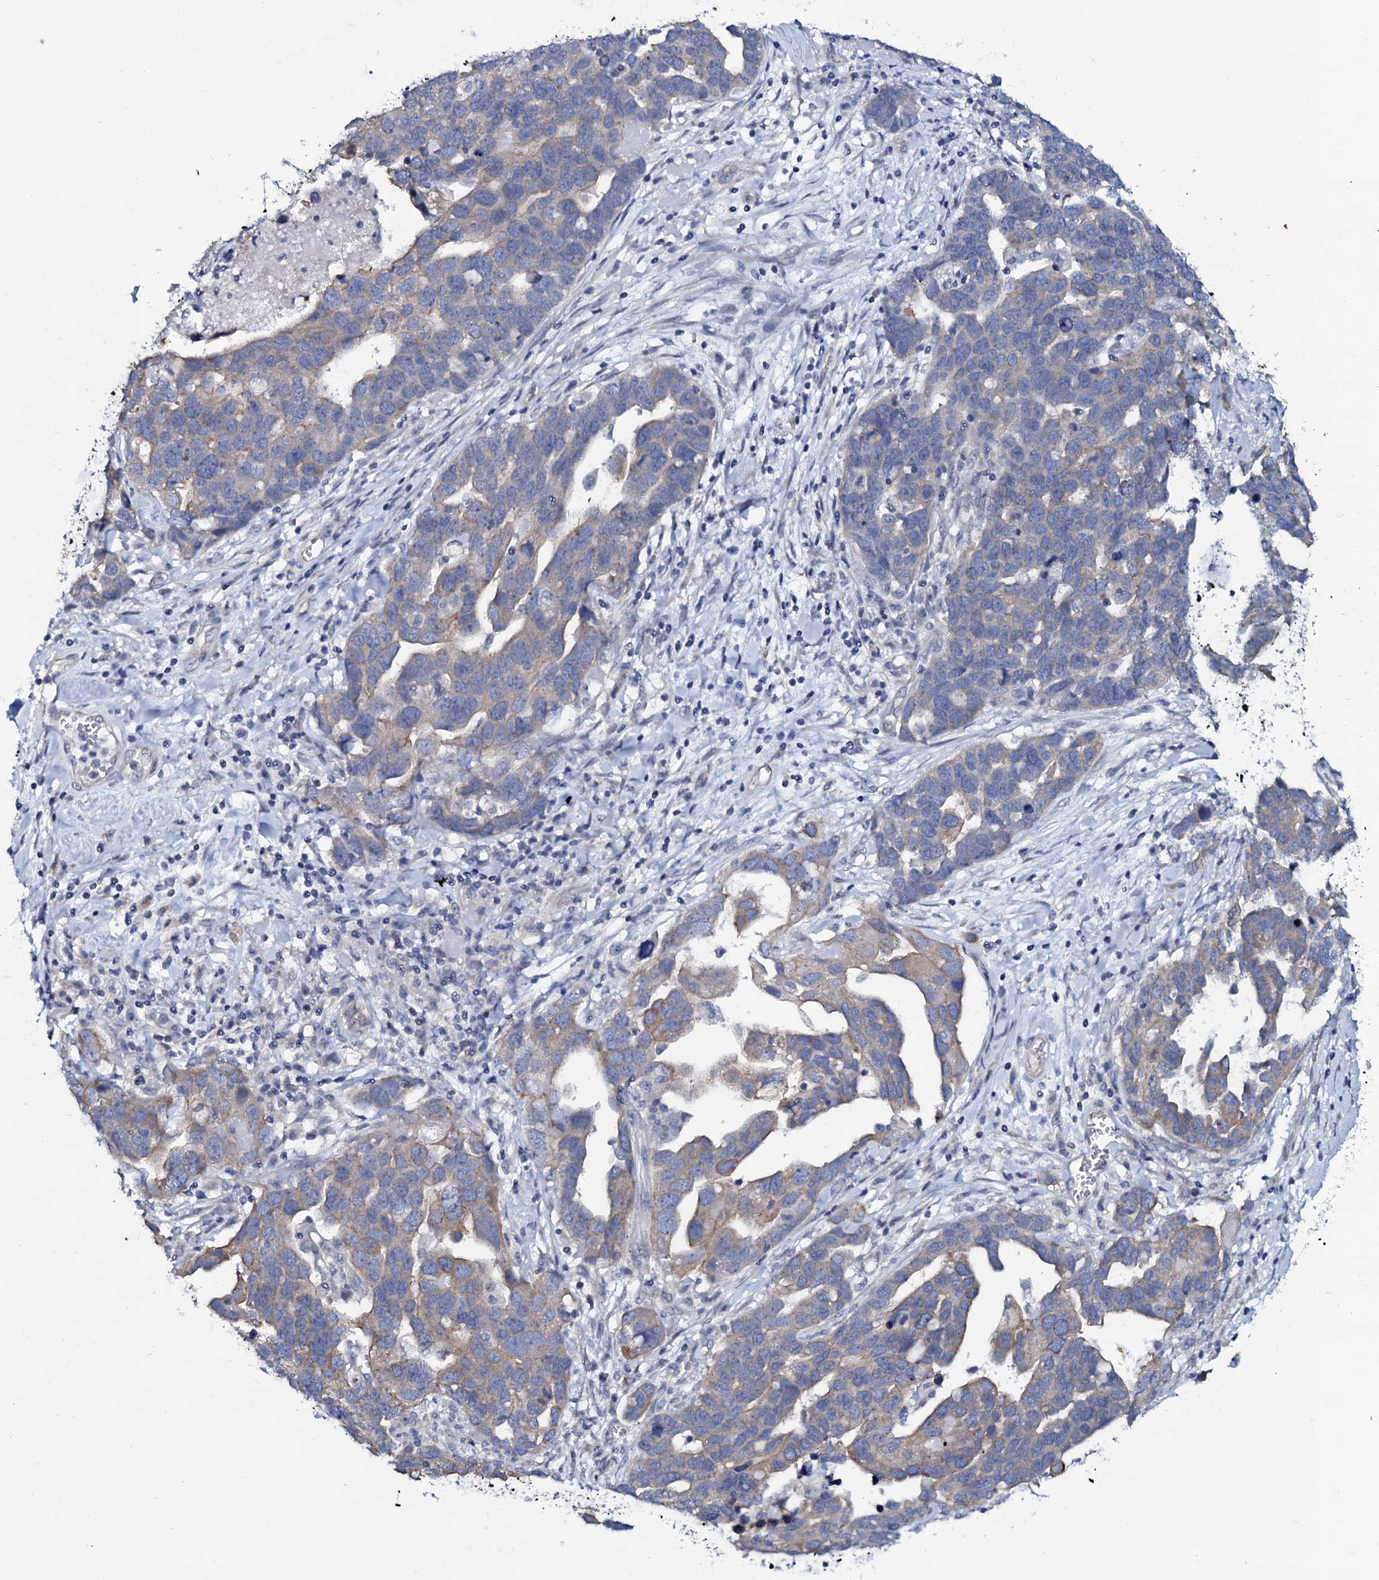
{"staining": {"intensity": "weak", "quantity": "<25%", "location": "cytoplasmic/membranous"}, "tissue": "ovarian cancer", "cell_type": "Tumor cells", "image_type": "cancer", "snomed": [{"axis": "morphology", "description": "Cystadenocarcinoma, serous, NOS"}, {"axis": "topography", "description": "Ovary"}], "caption": "A high-resolution image shows IHC staining of serous cystadenocarcinoma (ovarian), which displays no significant staining in tumor cells.", "gene": "C10orf88", "patient": {"sex": "female", "age": 54}}